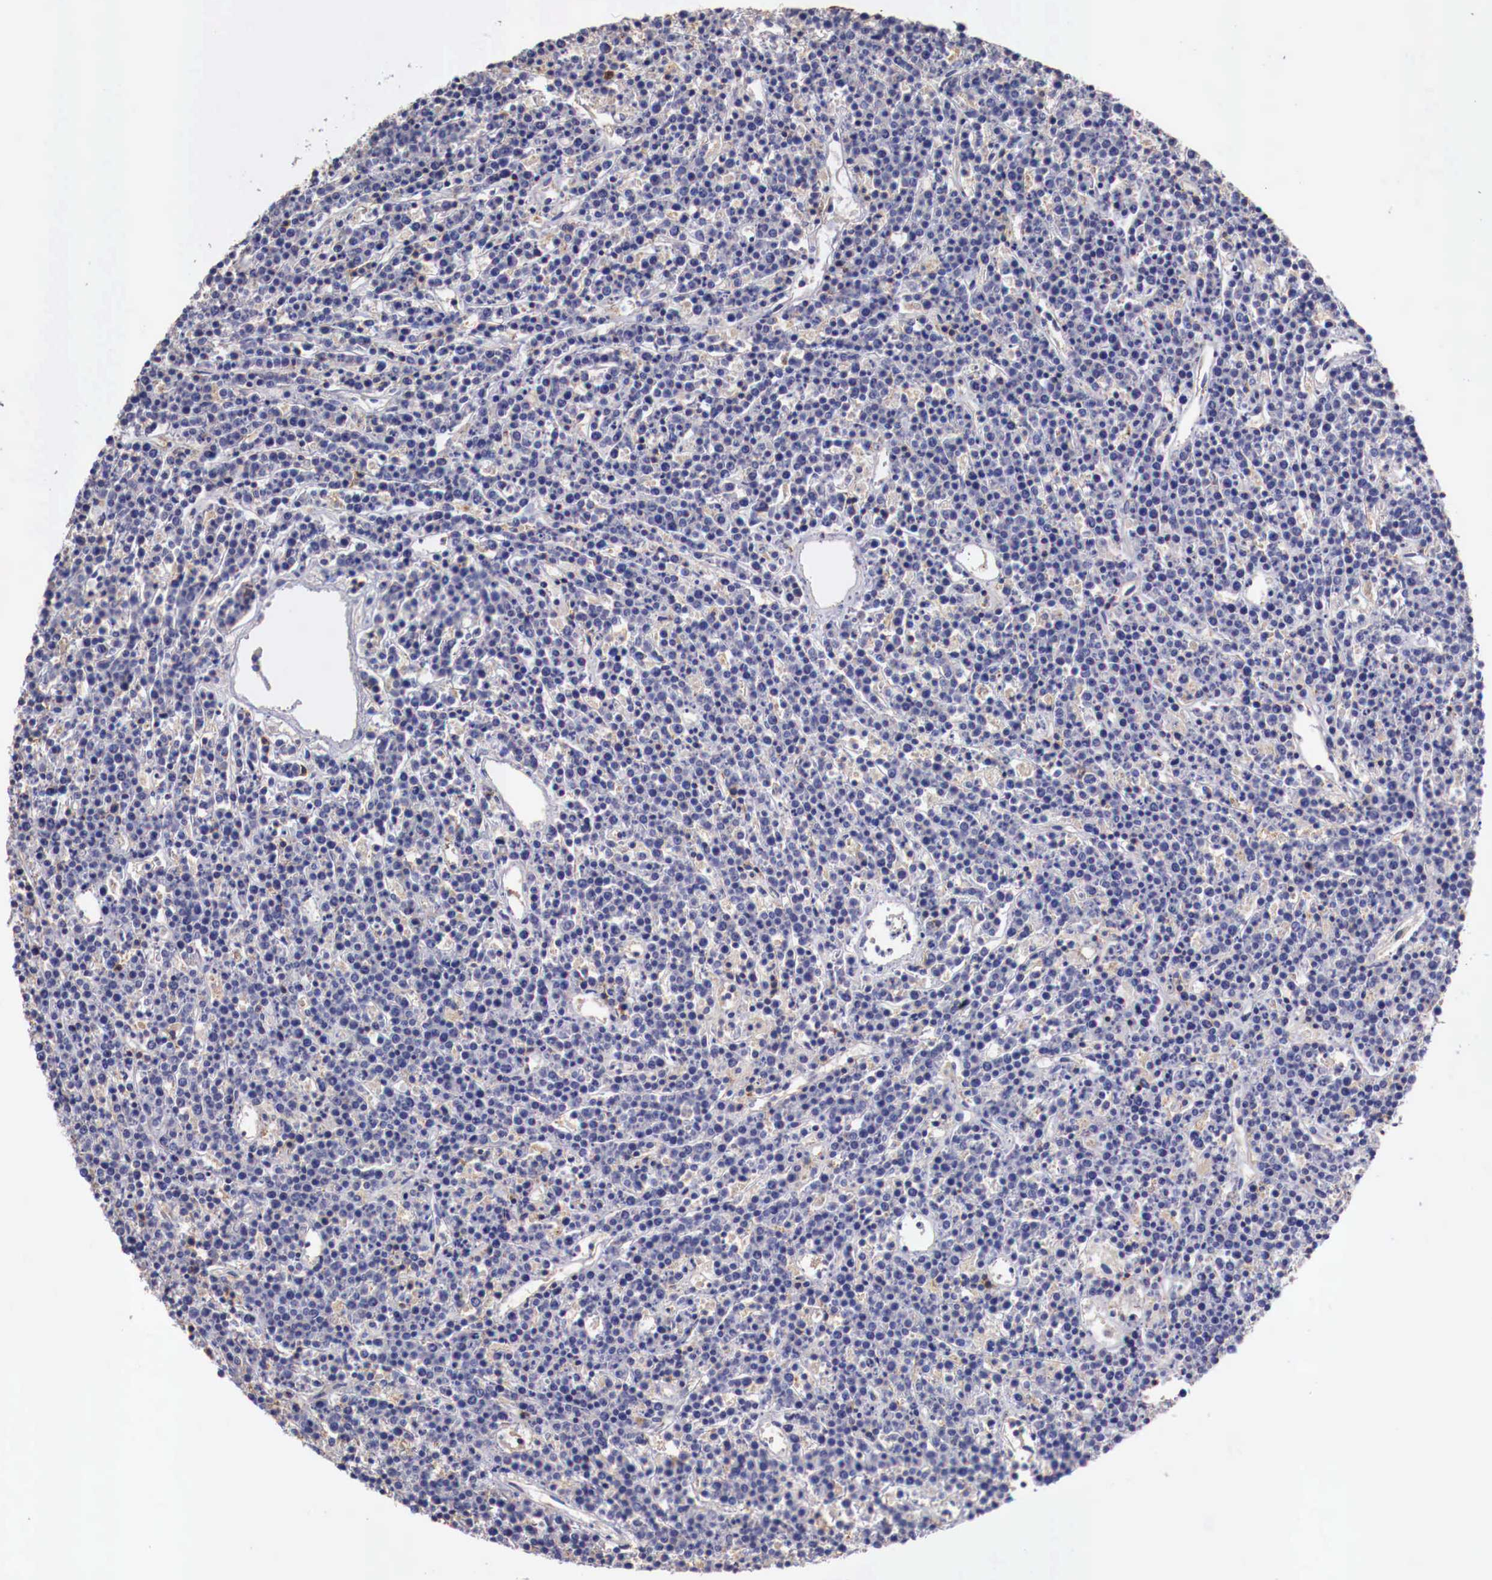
{"staining": {"intensity": "negative", "quantity": "none", "location": "none"}, "tissue": "lymphoma", "cell_type": "Tumor cells", "image_type": "cancer", "snomed": [{"axis": "morphology", "description": "Malignant lymphoma, non-Hodgkin's type, High grade"}, {"axis": "topography", "description": "Ovary"}], "caption": "Immunohistochemical staining of human high-grade malignant lymphoma, non-Hodgkin's type demonstrates no significant positivity in tumor cells. The staining is performed using DAB (3,3'-diaminobenzidine) brown chromogen with nuclei counter-stained in using hematoxylin.", "gene": "PITPNA", "patient": {"sex": "female", "age": 56}}